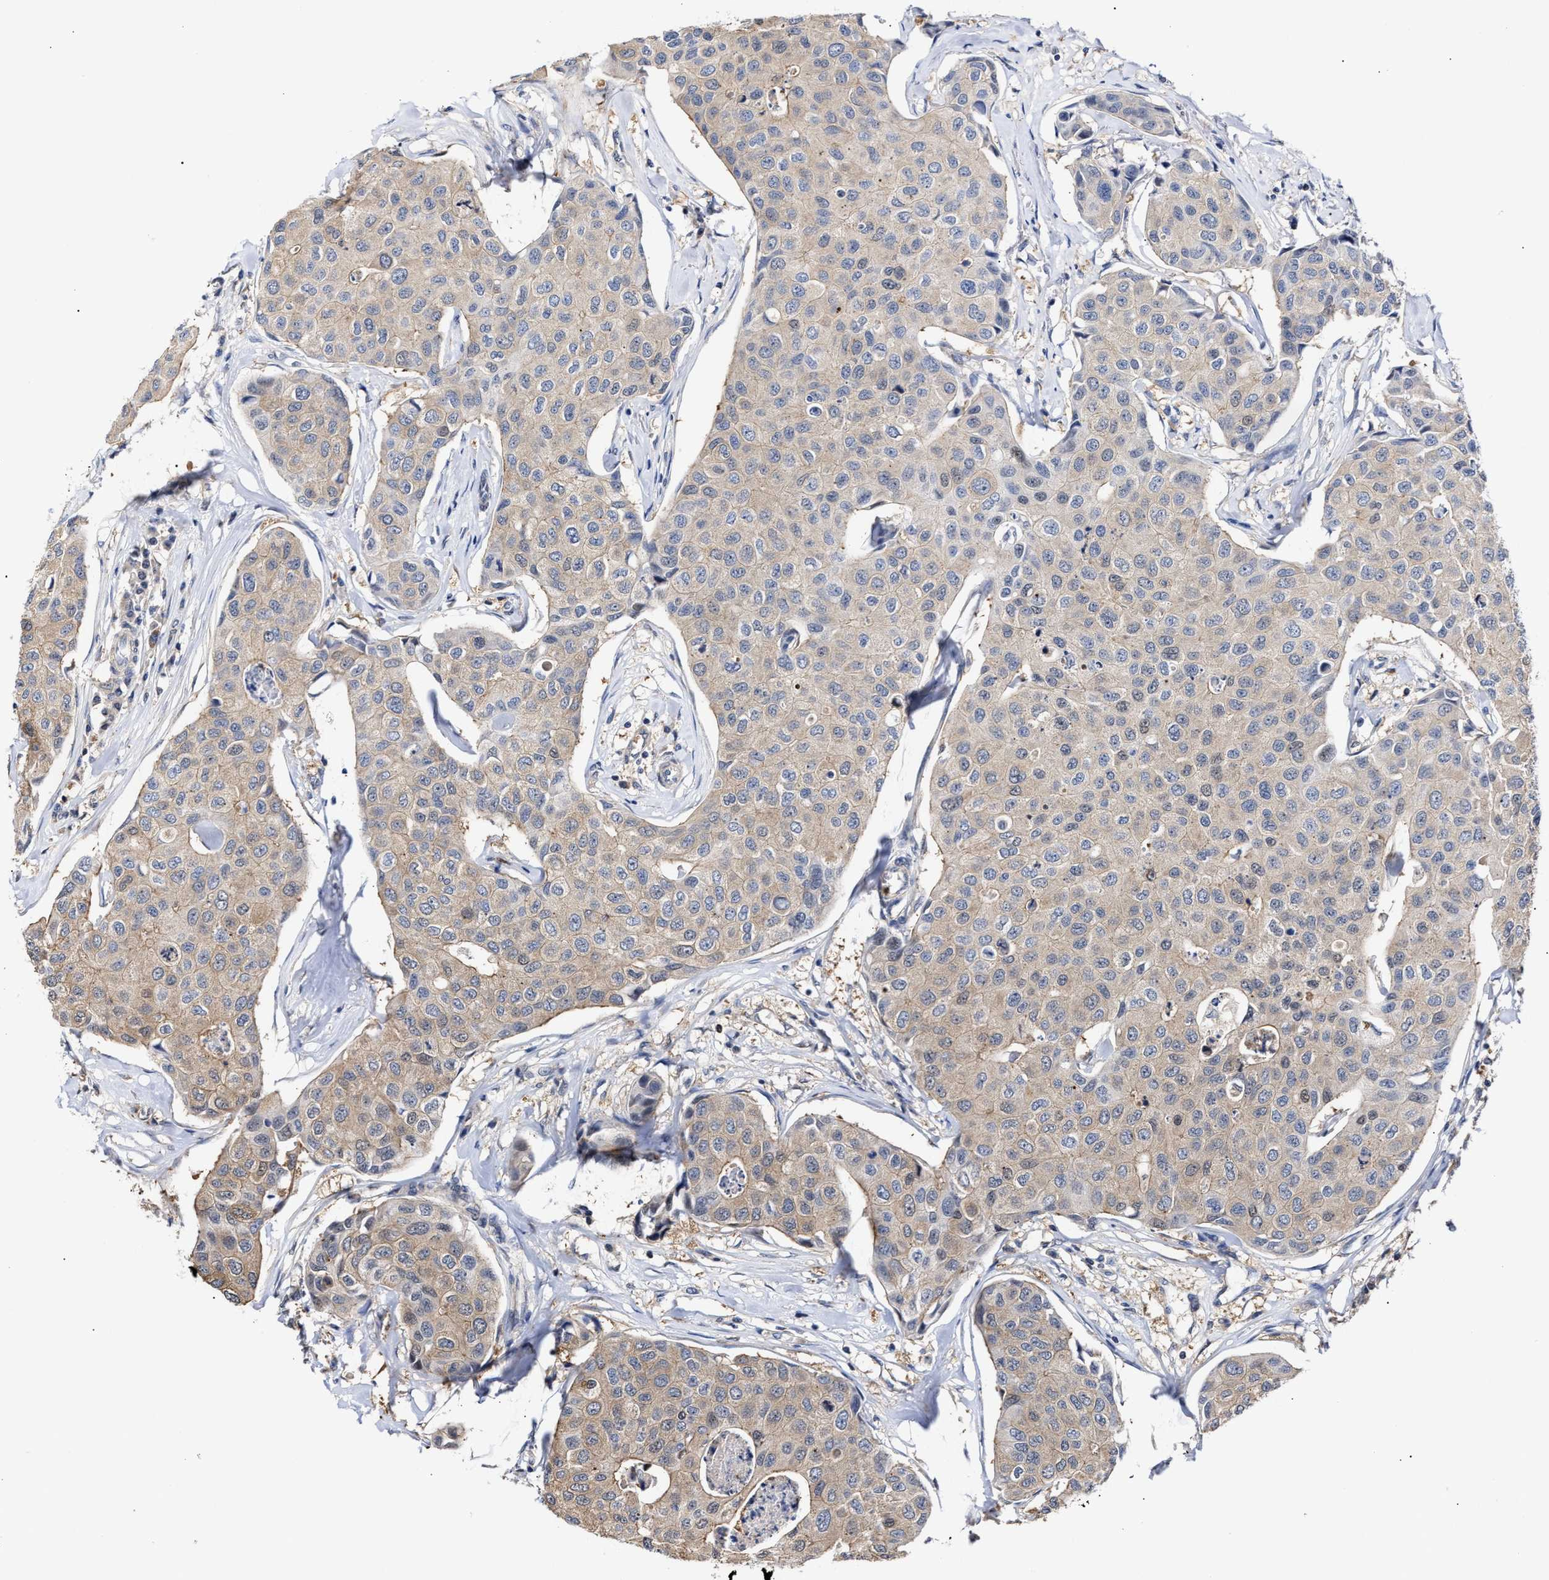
{"staining": {"intensity": "weak", "quantity": ">75%", "location": "cytoplasmic/membranous"}, "tissue": "breast cancer", "cell_type": "Tumor cells", "image_type": "cancer", "snomed": [{"axis": "morphology", "description": "Duct carcinoma"}, {"axis": "topography", "description": "Breast"}], "caption": "A photomicrograph of human breast infiltrating ductal carcinoma stained for a protein reveals weak cytoplasmic/membranous brown staining in tumor cells.", "gene": "KLHDC1", "patient": {"sex": "female", "age": 80}}